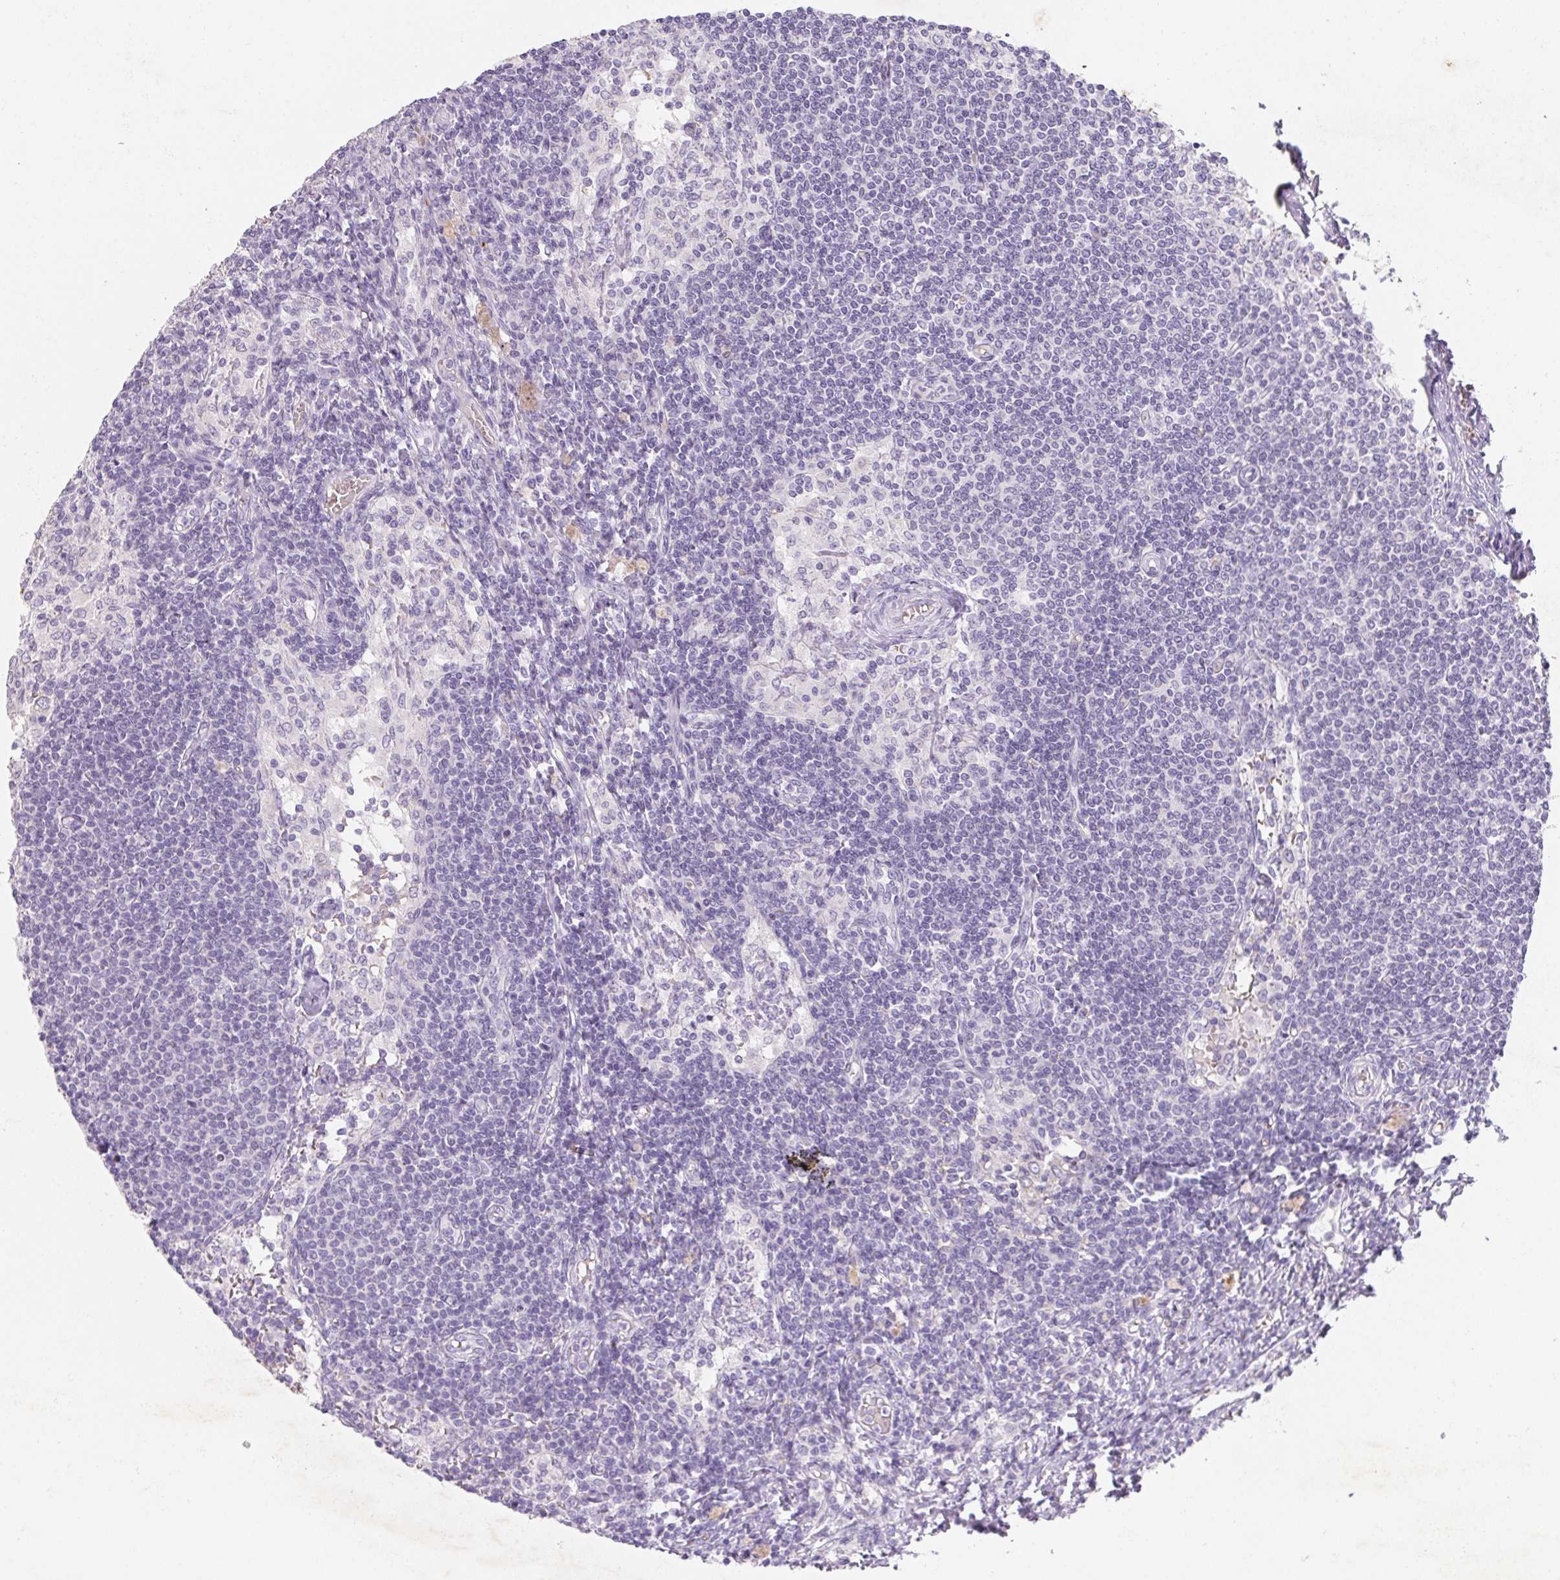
{"staining": {"intensity": "negative", "quantity": "none", "location": "none"}, "tissue": "lymph node", "cell_type": "Germinal center cells", "image_type": "normal", "snomed": [{"axis": "morphology", "description": "Normal tissue, NOS"}, {"axis": "topography", "description": "Lymph node"}], "caption": "This photomicrograph is of normal lymph node stained with IHC to label a protein in brown with the nuclei are counter-stained blue. There is no positivity in germinal center cells. (DAB IHC, high magnification).", "gene": "DCD", "patient": {"sex": "female", "age": 69}}